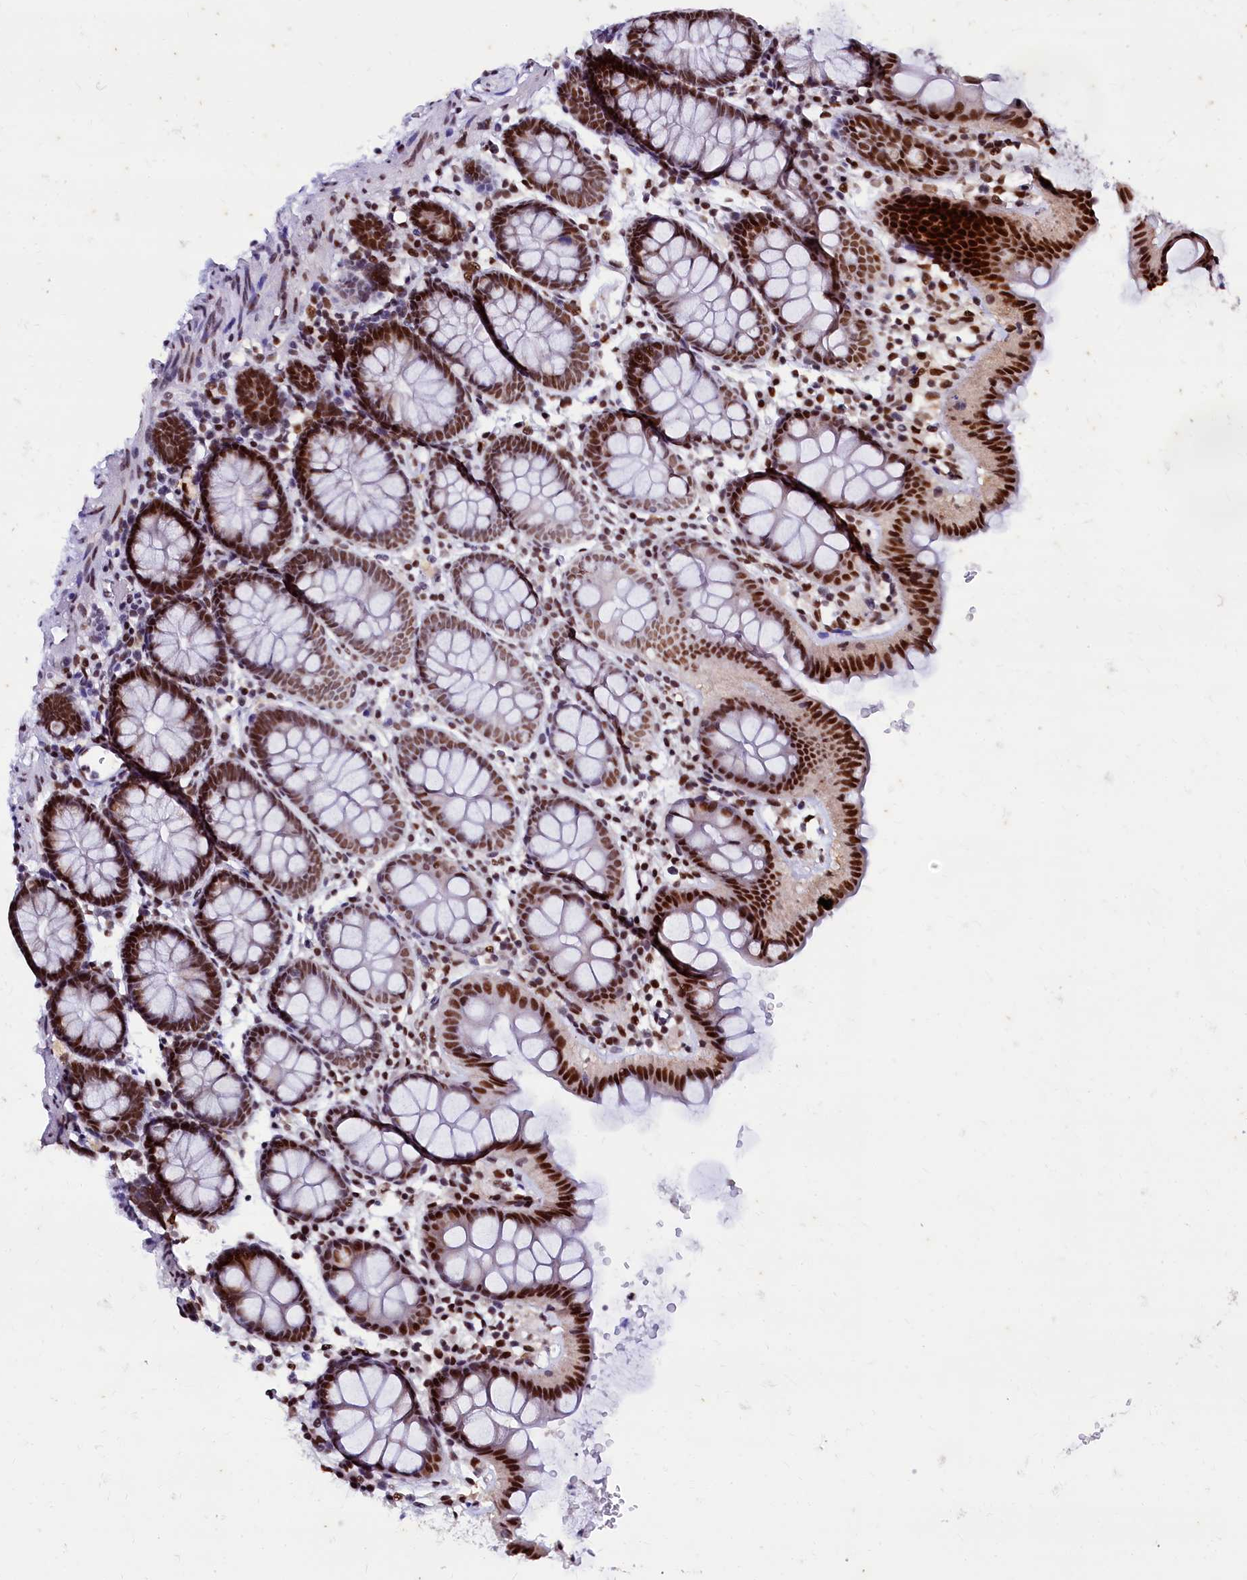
{"staining": {"intensity": "strong", "quantity": ">75%", "location": "nuclear"}, "tissue": "colon", "cell_type": "Endothelial cells", "image_type": "normal", "snomed": [{"axis": "morphology", "description": "Normal tissue, NOS"}, {"axis": "topography", "description": "Colon"}], "caption": "Protein analysis of benign colon exhibits strong nuclear expression in approximately >75% of endothelial cells.", "gene": "CPSF7", "patient": {"sex": "male", "age": 75}}